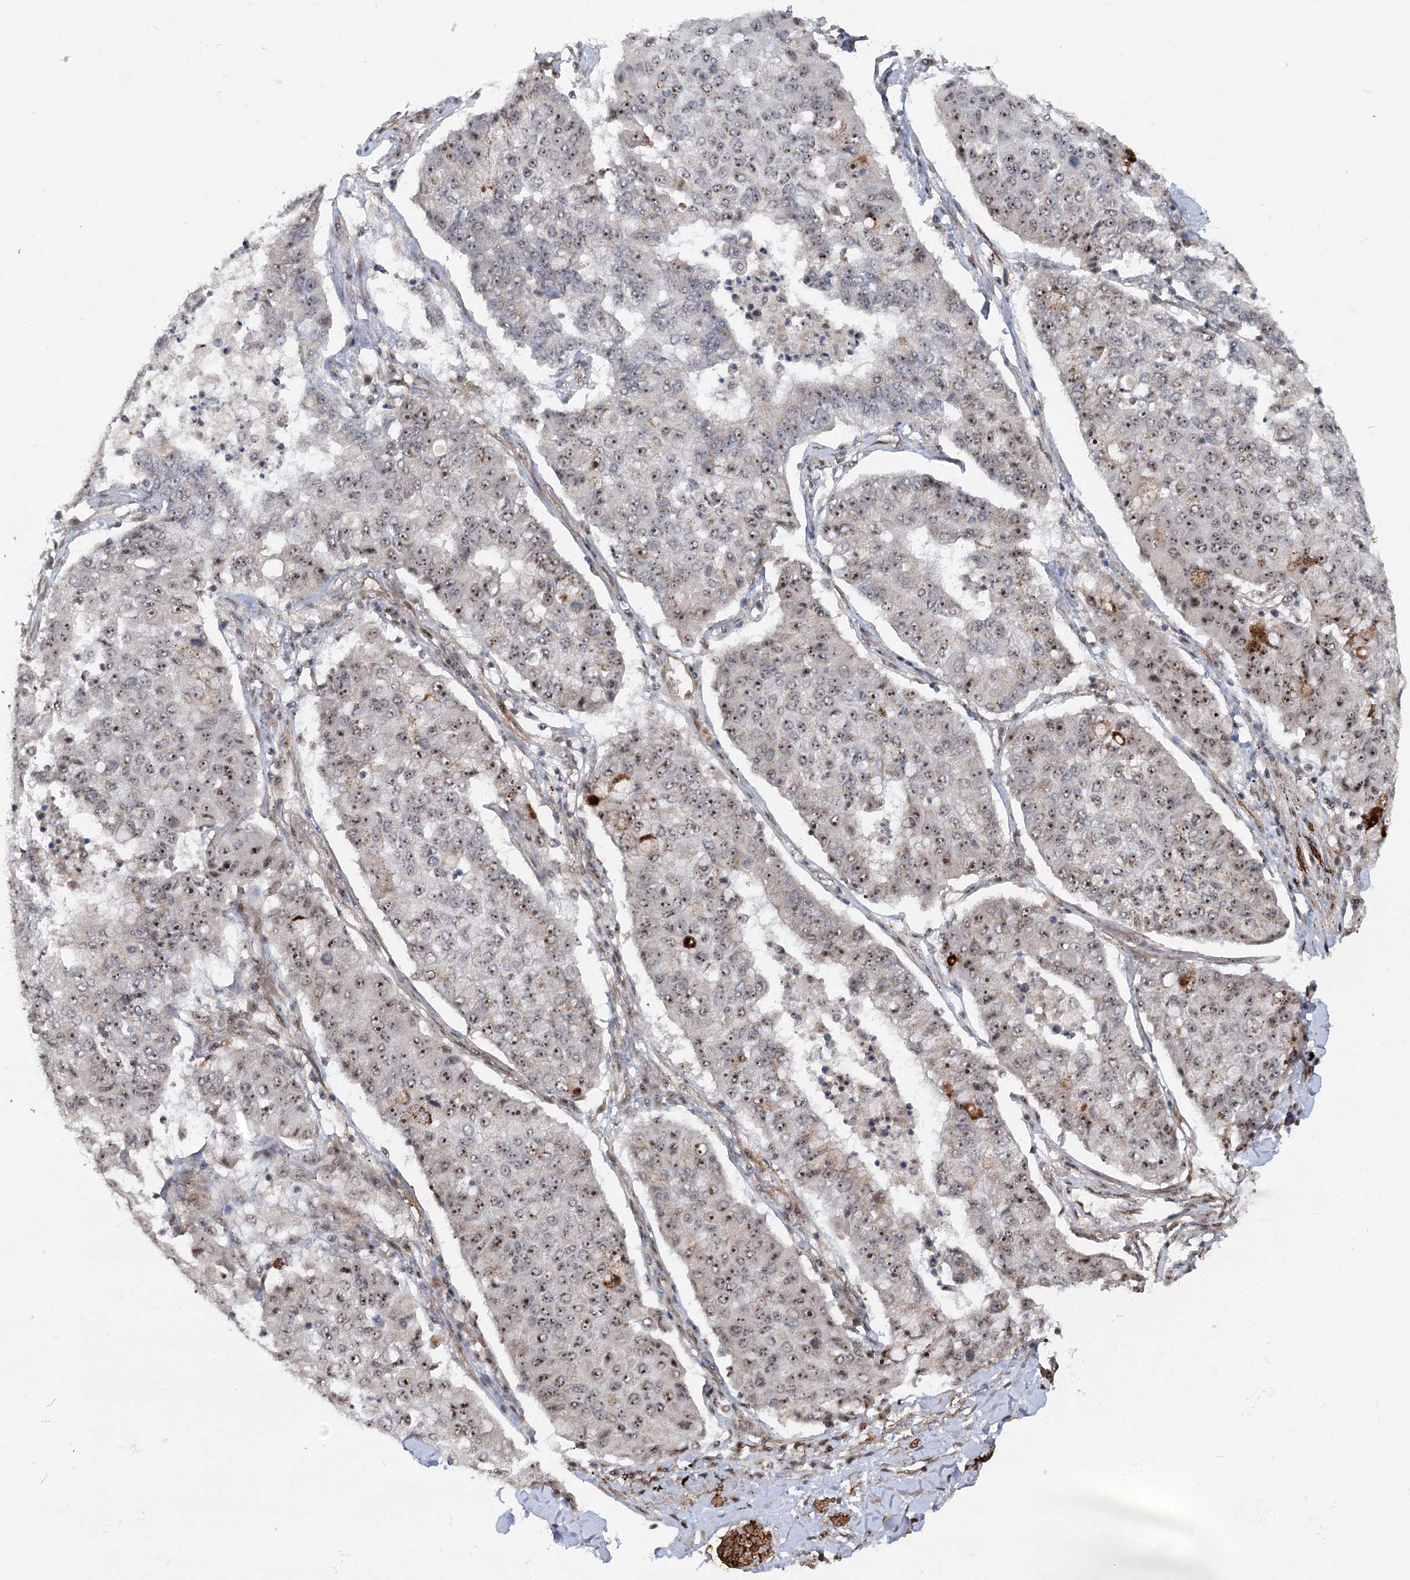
{"staining": {"intensity": "moderate", "quantity": "25%-75%", "location": "nuclear"}, "tissue": "lung cancer", "cell_type": "Tumor cells", "image_type": "cancer", "snomed": [{"axis": "morphology", "description": "Squamous cell carcinoma, NOS"}, {"axis": "topography", "description": "Lung"}], "caption": "Immunohistochemistry histopathology image of neoplastic tissue: human squamous cell carcinoma (lung) stained using immunohistochemistry exhibits medium levels of moderate protein expression localized specifically in the nuclear of tumor cells, appearing as a nuclear brown color.", "gene": "GNL3L", "patient": {"sex": "male", "age": 74}}